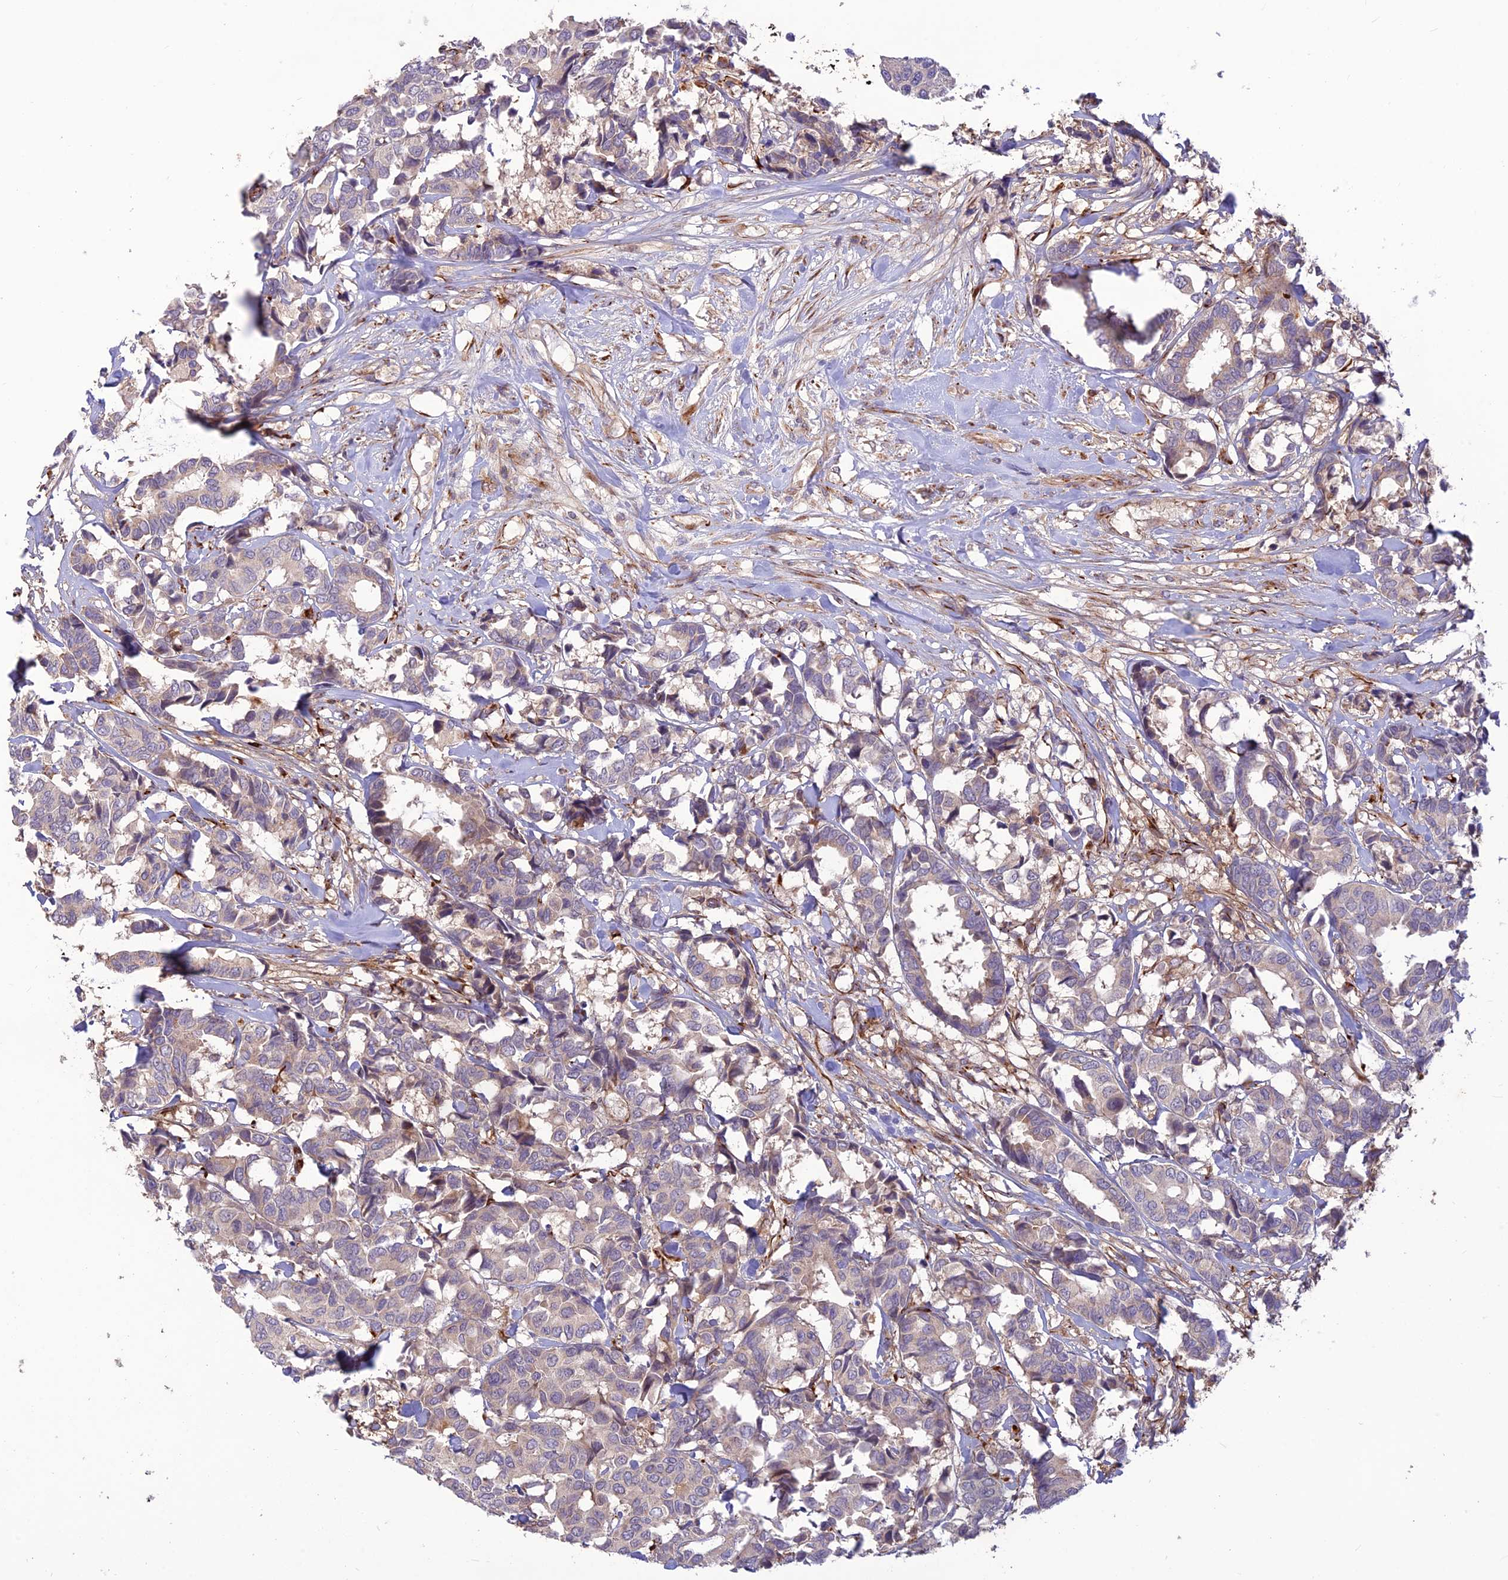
{"staining": {"intensity": "negative", "quantity": "none", "location": "none"}, "tissue": "breast cancer", "cell_type": "Tumor cells", "image_type": "cancer", "snomed": [{"axis": "morphology", "description": "Normal tissue, NOS"}, {"axis": "morphology", "description": "Duct carcinoma"}, {"axis": "topography", "description": "Breast"}], "caption": "Immunohistochemistry (IHC) of human breast cancer demonstrates no staining in tumor cells.", "gene": "ST8SIA5", "patient": {"sex": "female", "age": 87}}